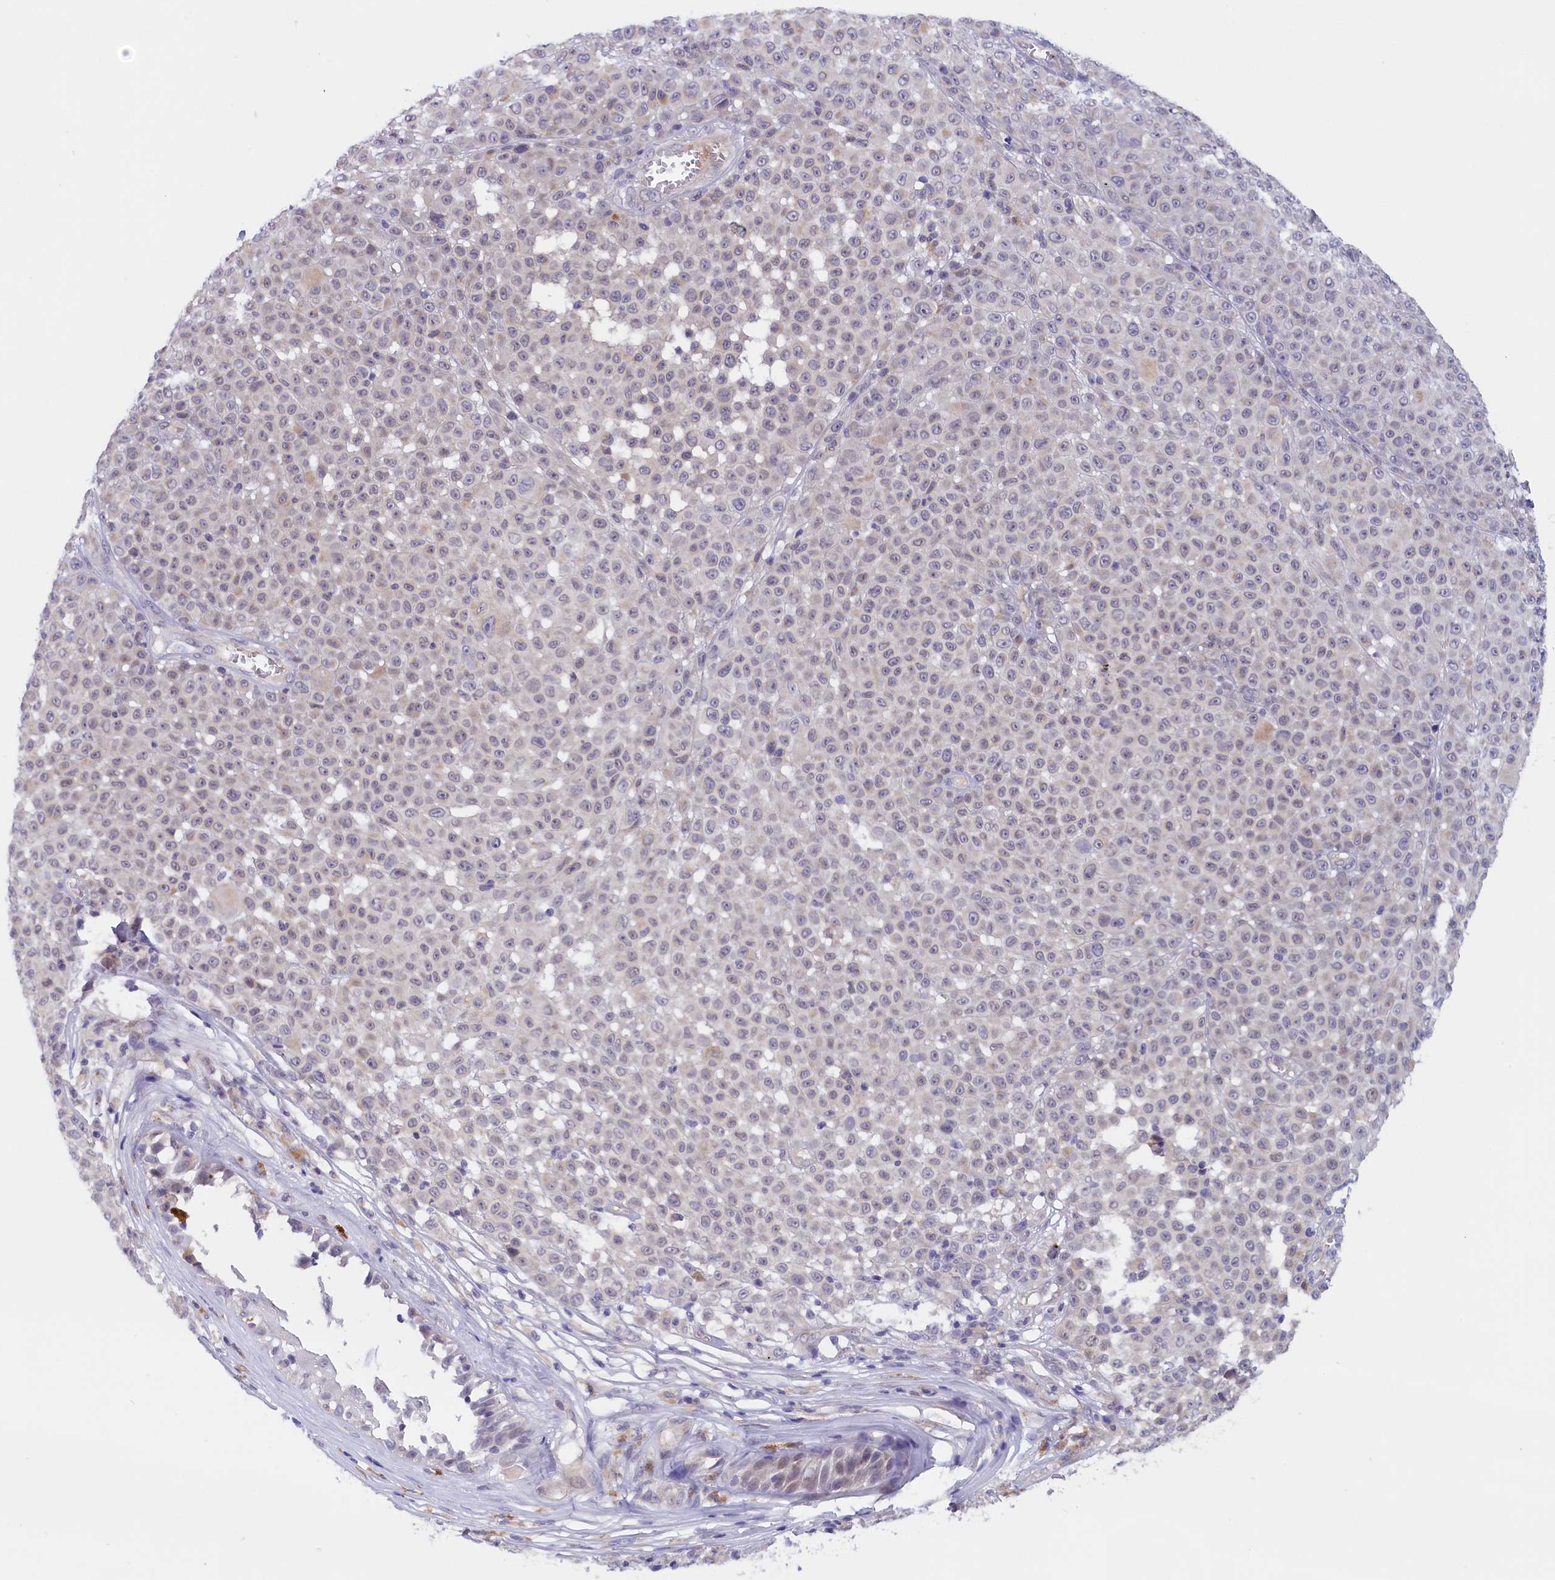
{"staining": {"intensity": "negative", "quantity": "none", "location": "none"}, "tissue": "melanoma", "cell_type": "Tumor cells", "image_type": "cancer", "snomed": [{"axis": "morphology", "description": "Malignant melanoma, NOS"}, {"axis": "topography", "description": "Skin"}], "caption": "Immunohistochemistry micrograph of neoplastic tissue: malignant melanoma stained with DAB displays no significant protein positivity in tumor cells.", "gene": "IGFALS", "patient": {"sex": "female", "age": 94}}